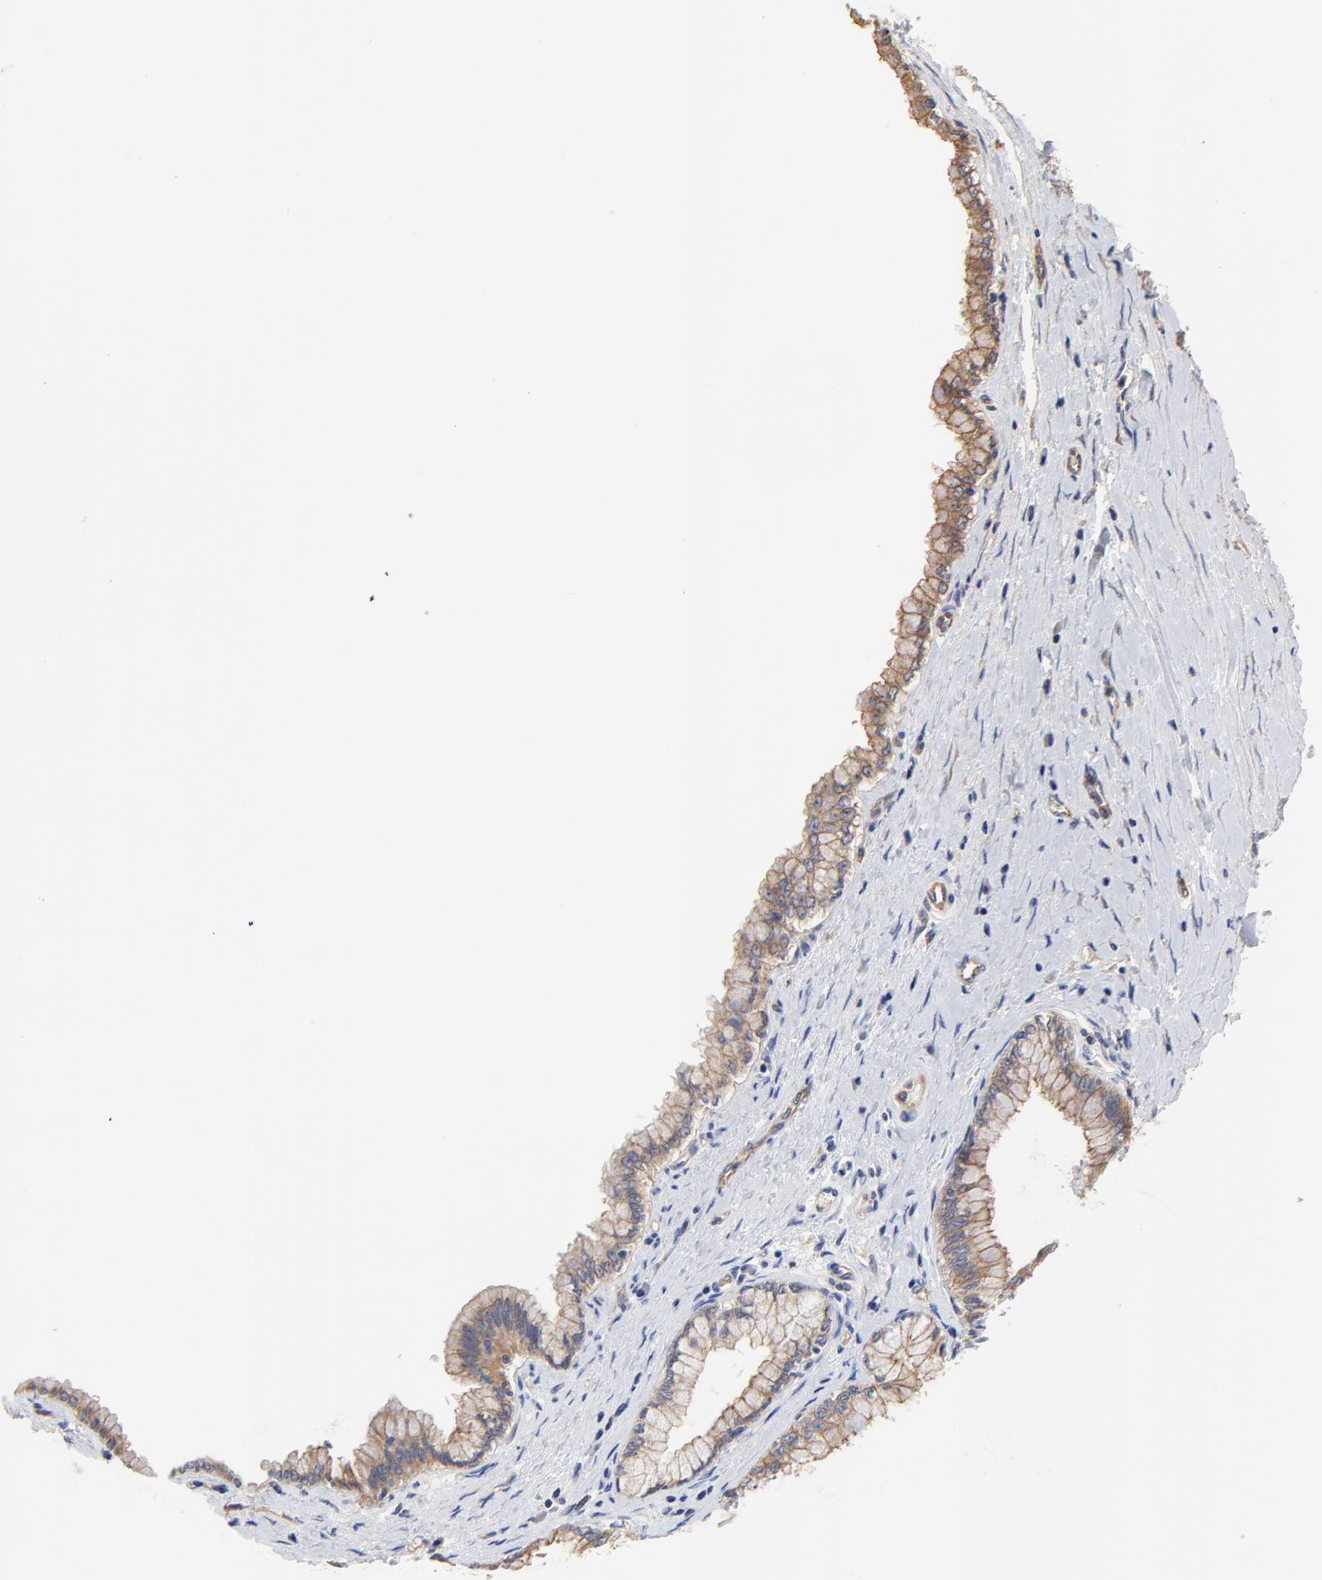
{"staining": {"intensity": "moderate", "quantity": ">75%", "location": "cytoplasmic/membranous"}, "tissue": "pancreatic cancer", "cell_type": "Tumor cells", "image_type": "cancer", "snomed": [{"axis": "morphology", "description": "Adenocarcinoma, NOS"}, {"axis": "topography", "description": "Pancreas"}], "caption": "IHC staining of pancreatic adenocarcinoma, which exhibits medium levels of moderate cytoplasmic/membranous expression in about >75% of tumor cells indicating moderate cytoplasmic/membranous protein positivity. The staining was performed using DAB (3,3'-diaminobenzidine) (brown) for protein detection and nuclei were counterstained in hematoxylin (blue).", "gene": "FBXL2", "patient": {"sex": "male", "age": 79}}